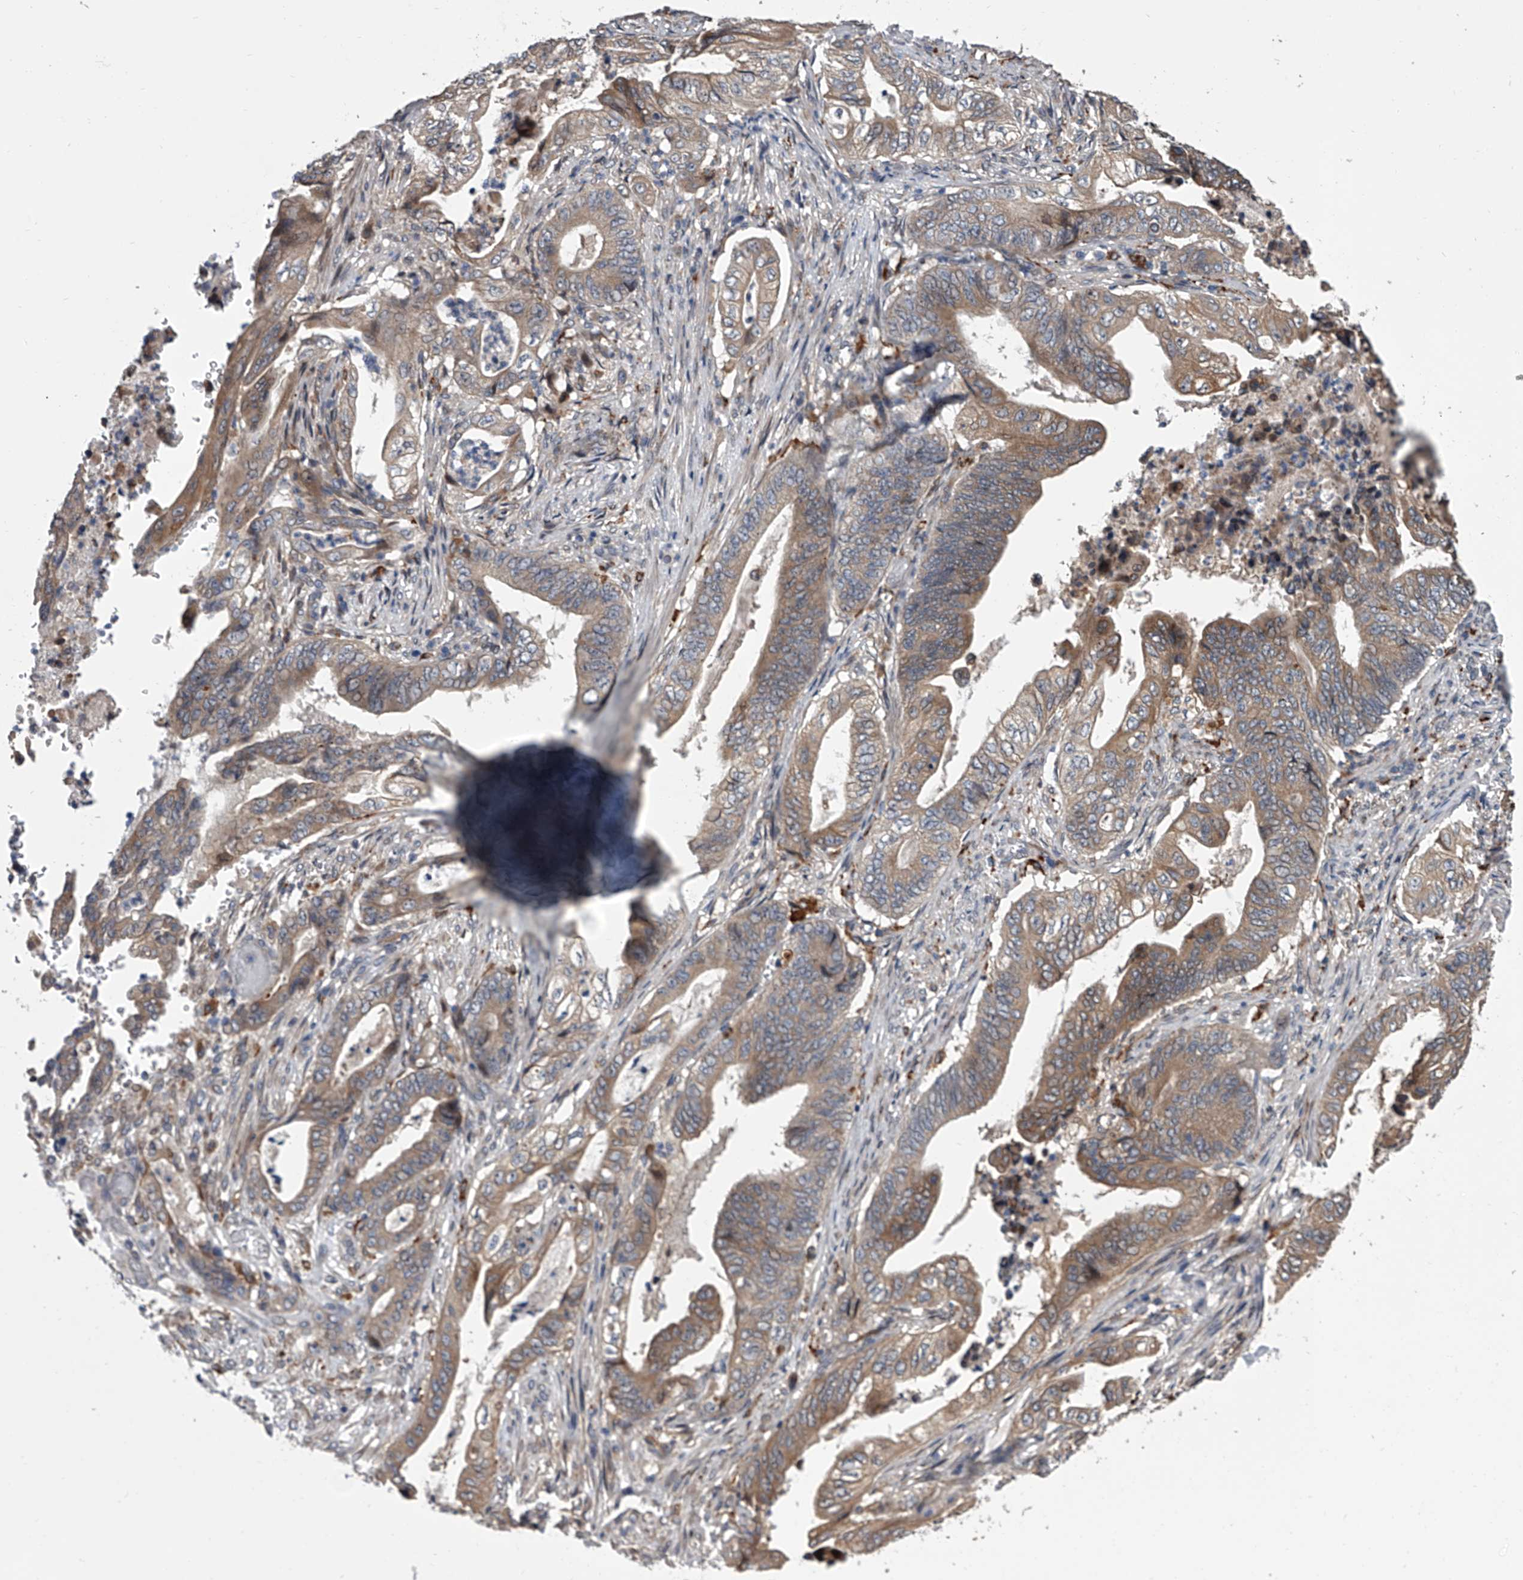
{"staining": {"intensity": "moderate", "quantity": ">75%", "location": "cytoplasmic/membranous"}, "tissue": "stomach cancer", "cell_type": "Tumor cells", "image_type": "cancer", "snomed": [{"axis": "morphology", "description": "Adenocarcinoma, NOS"}, {"axis": "topography", "description": "Stomach"}], "caption": "Immunohistochemical staining of adenocarcinoma (stomach) demonstrates moderate cytoplasmic/membranous protein positivity in about >75% of tumor cells.", "gene": "TRIM8", "patient": {"sex": "female", "age": 73}}